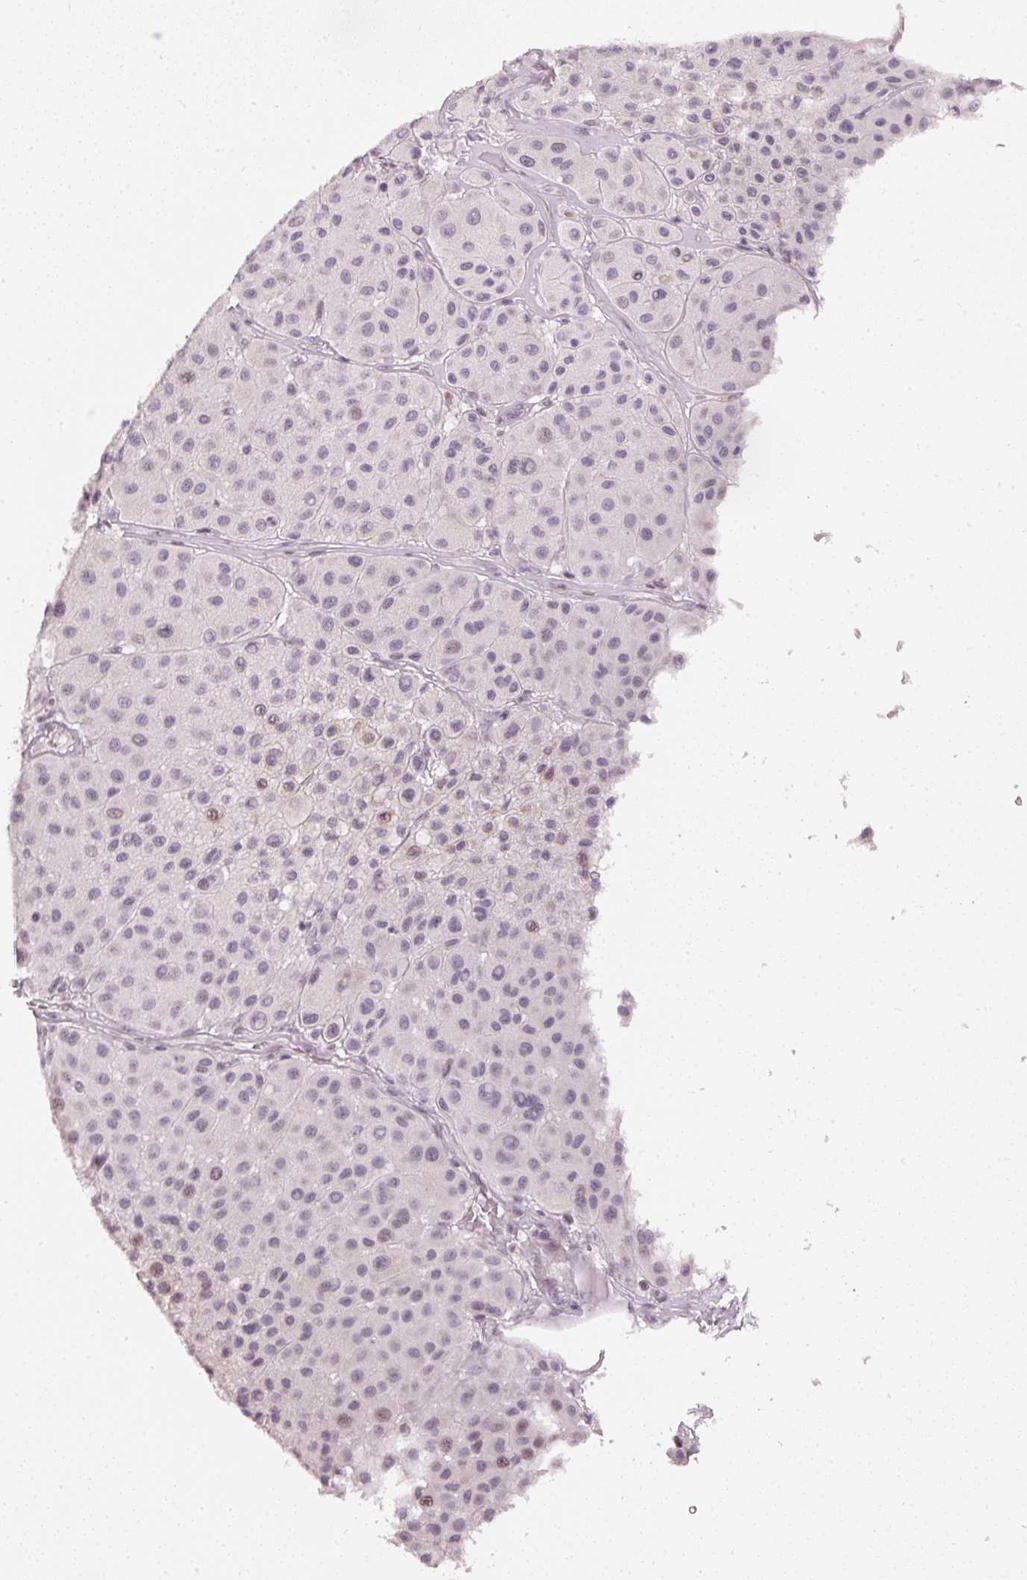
{"staining": {"intensity": "weak", "quantity": "25%-75%", "location": "cytoplasmic/membranous,nuclear"}, "tissue": "melanoma", "cell_type": "Tumor cells", "image_type": "cancer", "snomed": [{"axis": "morphology", "description": "Malignant melanoma, Metastatic site"}, {"axis": "topography", "description": "Smooth muscle"}], "caption": "Immunohistochemical staining of malignant melanoma (metastatic site) demonstrates low levels of weak cytoplasmic/membranous and nuclear expression in about 25%-75% of tumor cells.", "gene": "NRDE2", "patient": {"sex": "male", "age": 41}}